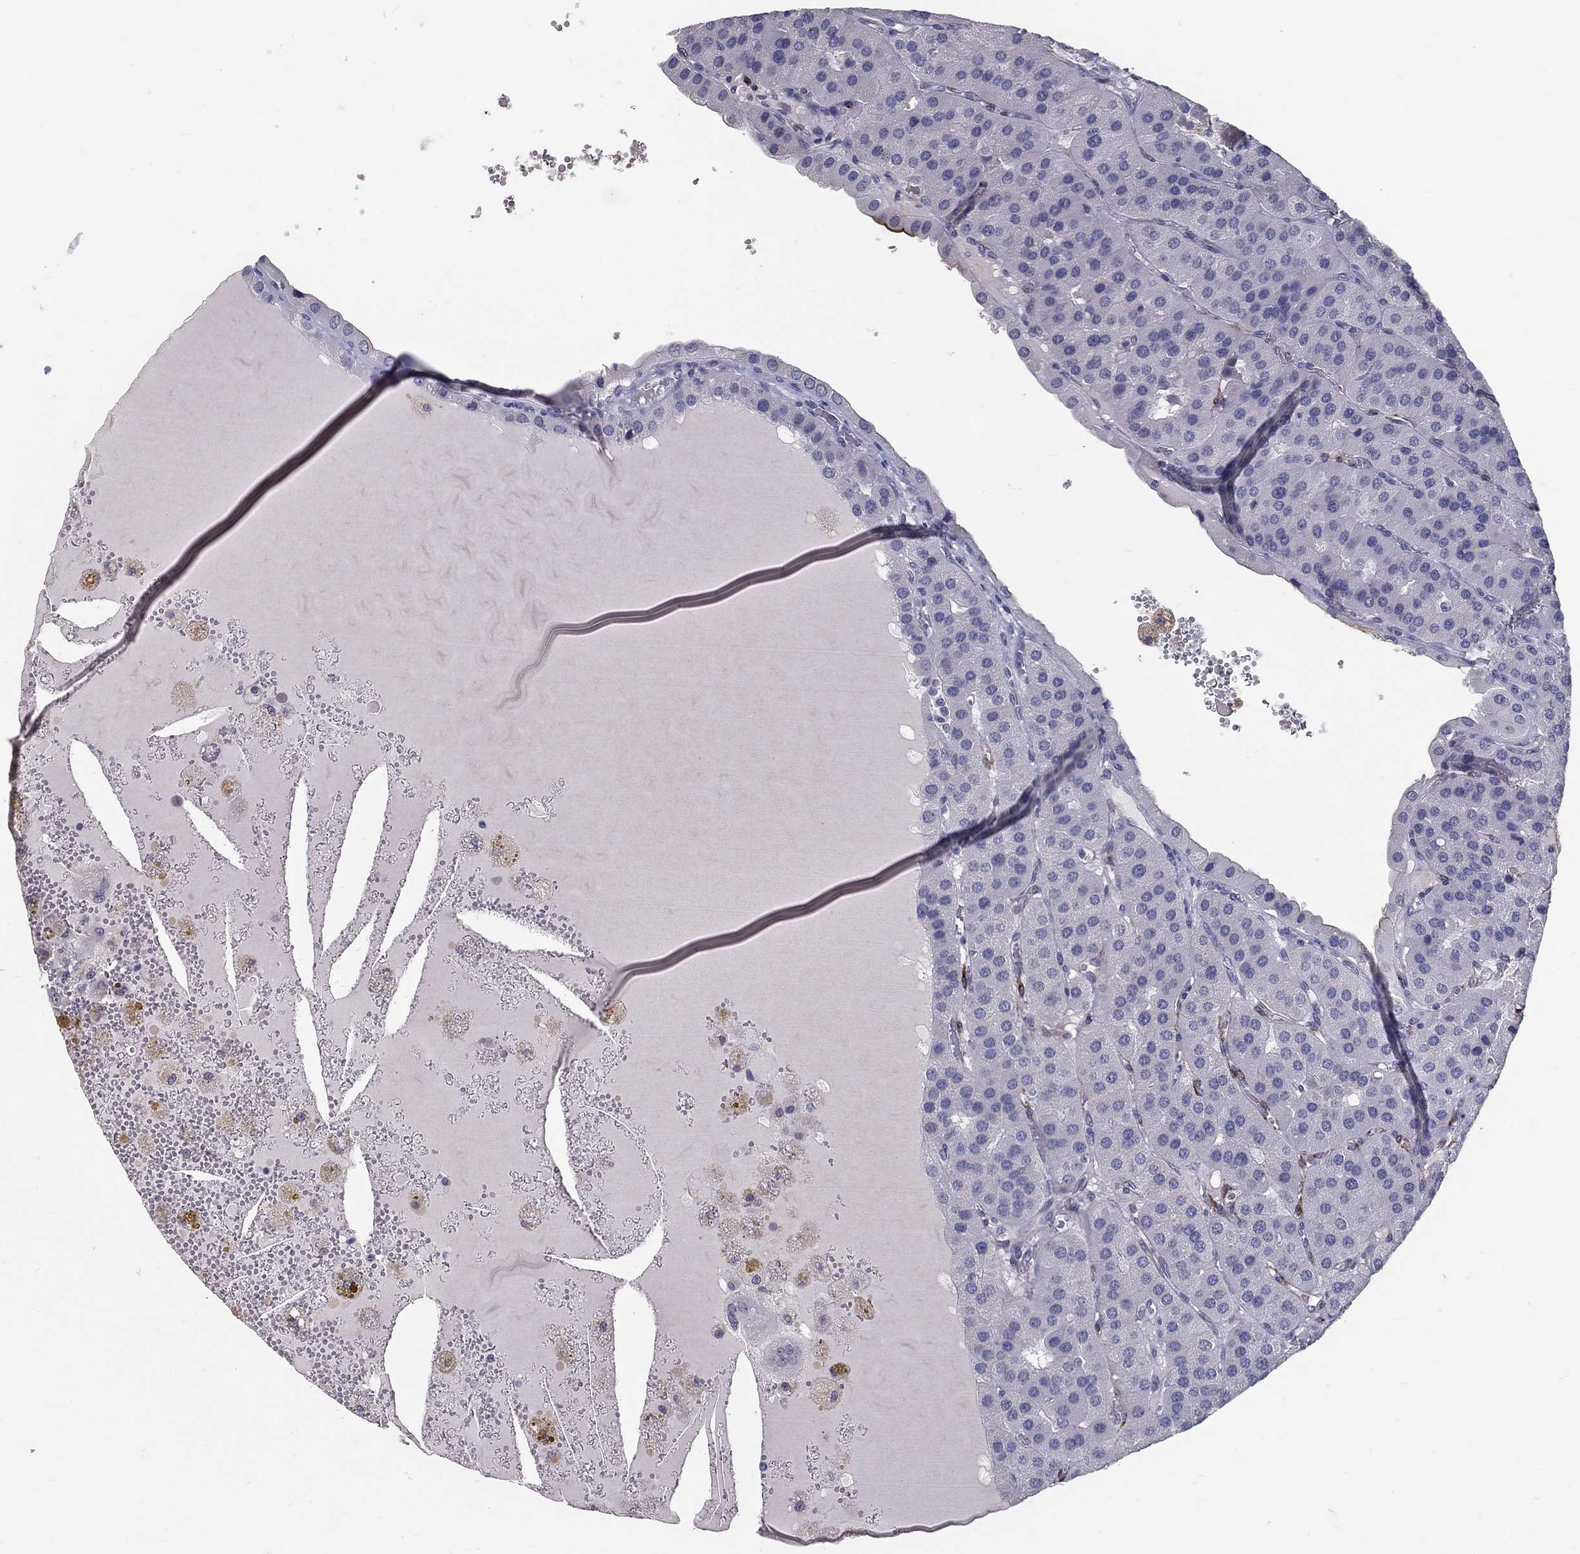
{"staining": {"intensity": "negative", "quantity": "none", "location": "none"}, "tissue": "parathyroid gland", "cell_type": "Glandular cells", "image_type": "normal", "snomed": [{"axis": "morphology", "description": "Normal tissue, NOS"}, {"axis": "morphology", "description": "Adenoma, NOS"}, {"axis": "topography", "description": "Parathyroid gland"}], "caption": "Unremarkable parathyroid gland was stained to show a protein in brown. There is no significant staining in glandular cells.", "gene": "ACE2", "patient": {"sex": "female", "age": 86}}